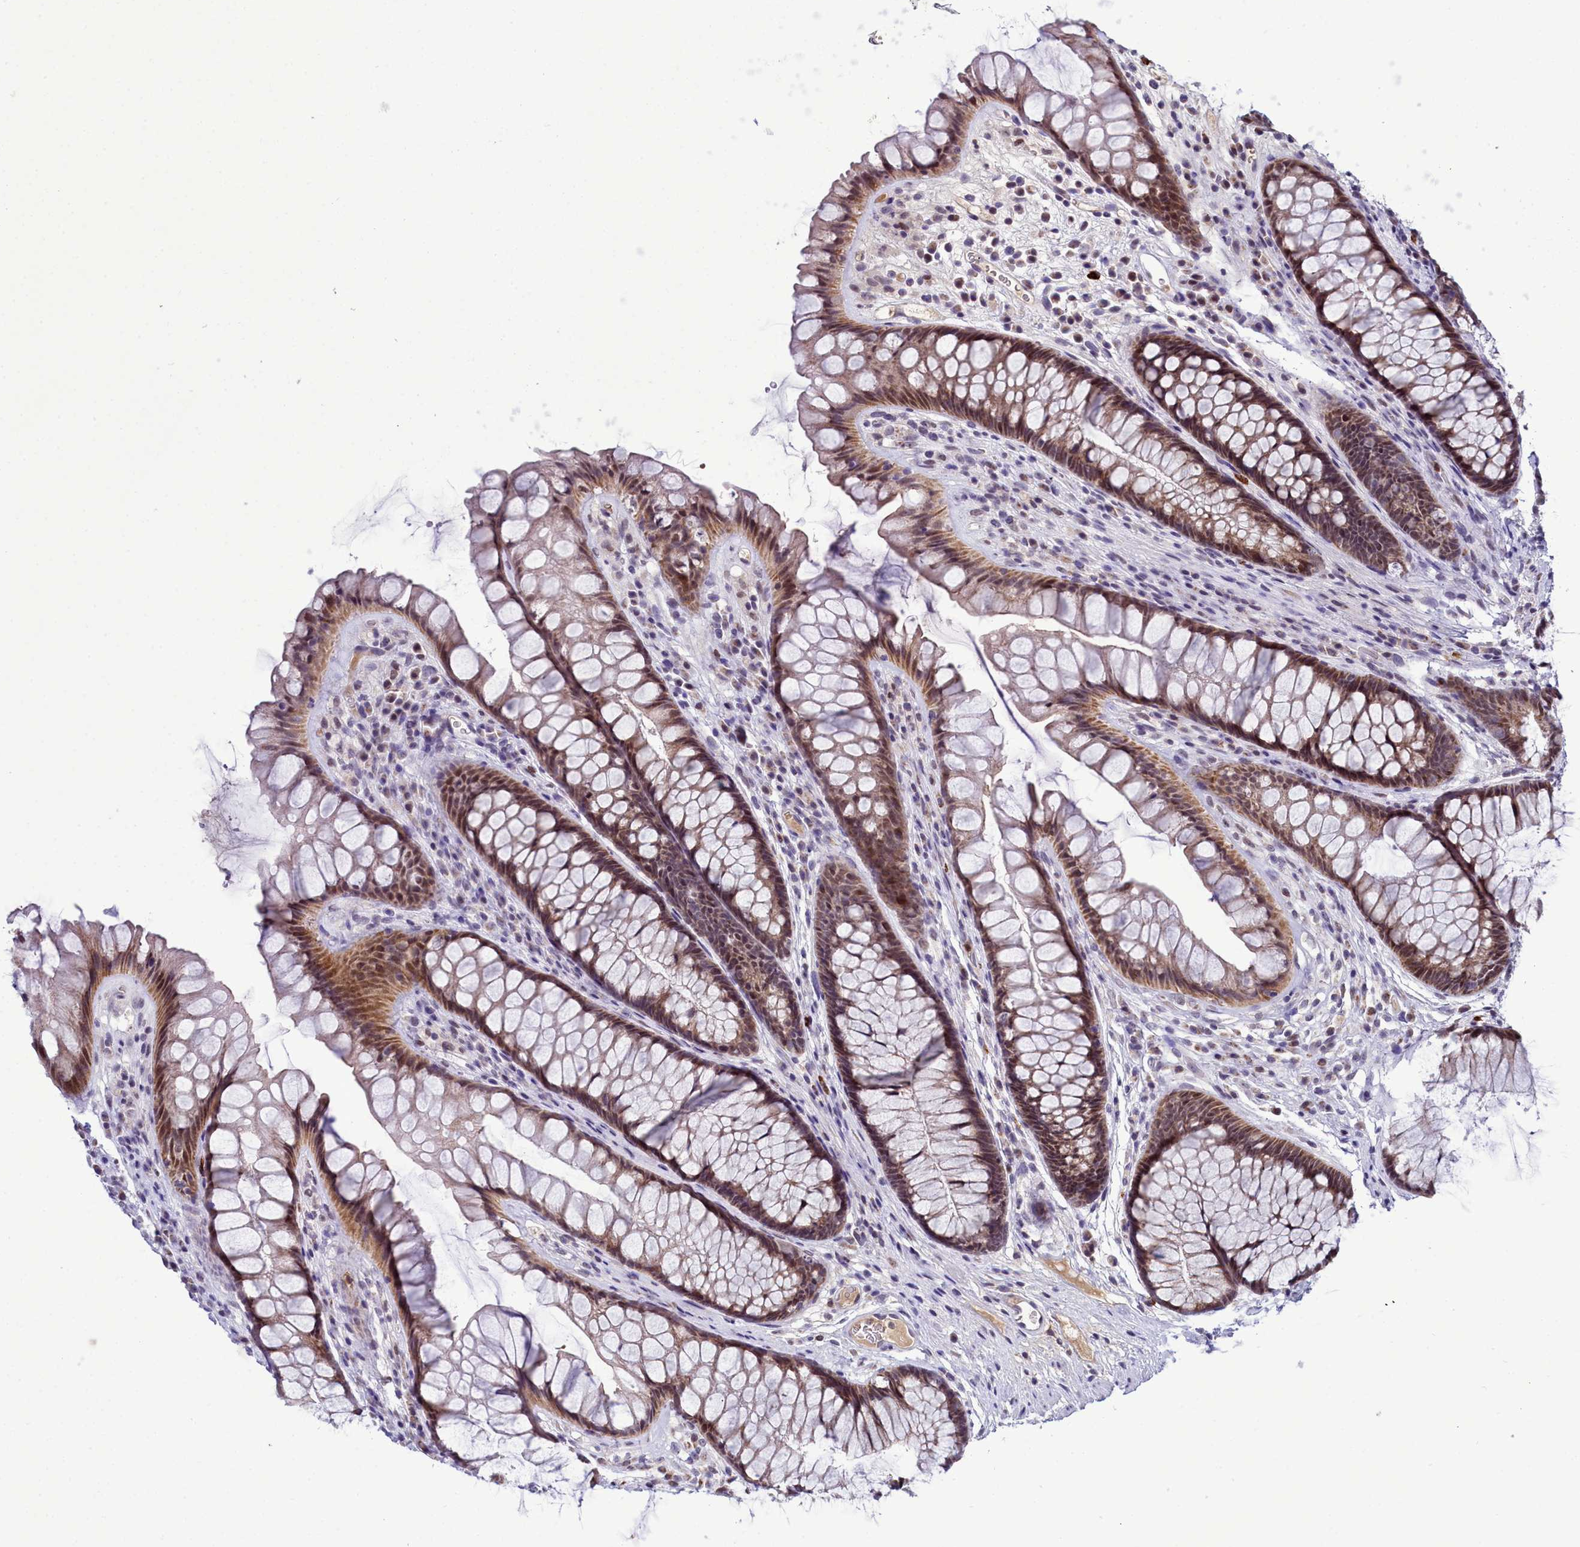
{"staining": {"intensity": "moderate", "quantity": ">75%", "location": "cytoplasmic/membranous,nuclear"}, "tissue": "rectum", "cell_type": "Glandular cells", "image_type": "normal", "snomed": [{"axis": "morphology", "description": "Normal tissue, NOS"}, {"axis": "topography", "description": "Rectum"}], "caption": "A brown stain shows moderate cytoplasmic/membranous,nuclear expression of a protein in glandular cells of unremarkable human rectum.", "gene": "POM121L2", "patient": {"sex": "male", "age": 74}}